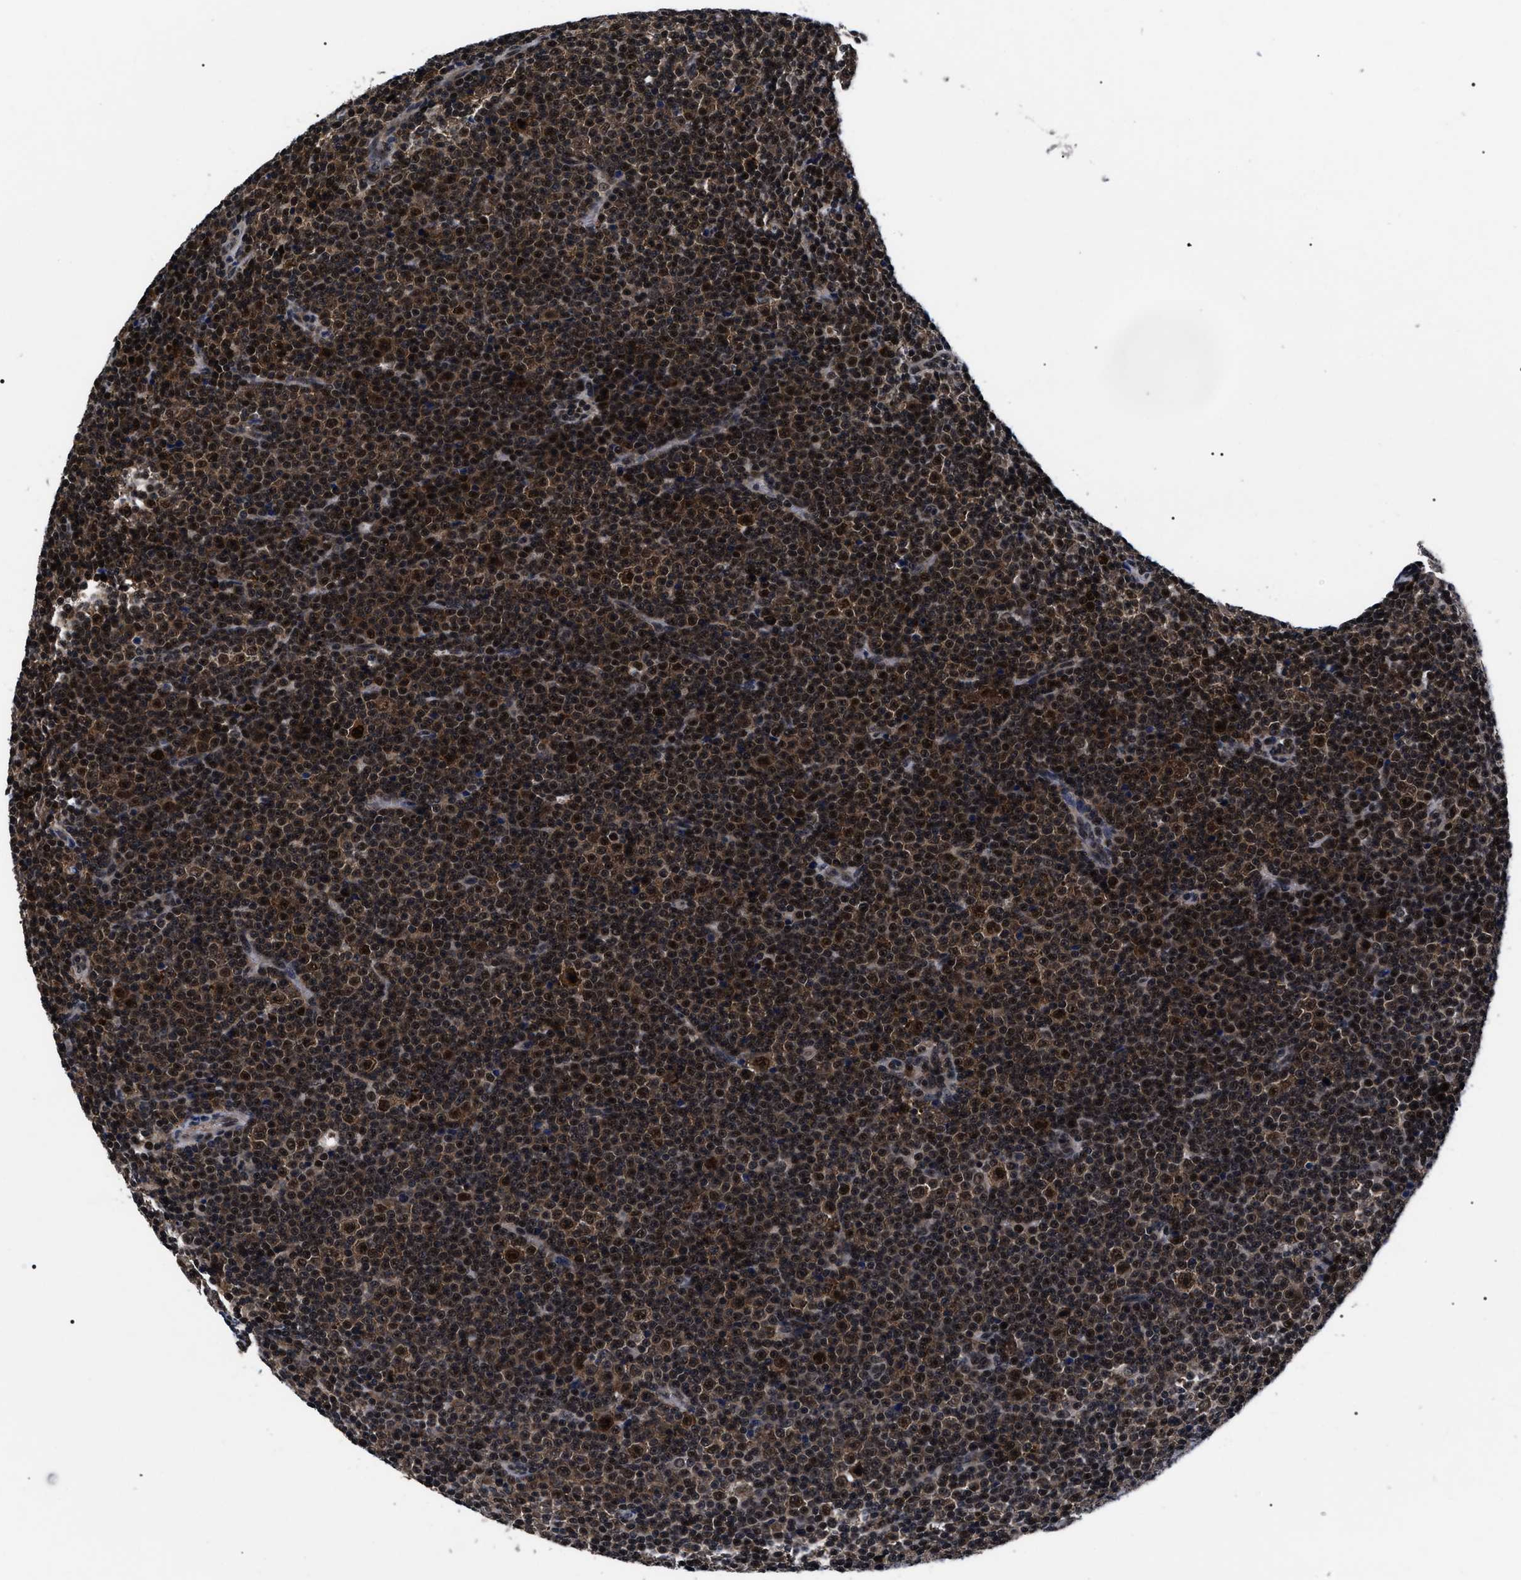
{"staining": {"intensity": "strong", "quantity": ">75%", "location": "cytoplasmic/membranous,nuclear"}, "tissue": "lymphoma", "cell_type": "Tumor cells", "image_type": "cancer", "snomed": [{"axis": "morphology", "description": "Malignant lymphoma, non-Hodgkin's type, Low grade"}, {"axis": "topography", "description": "Lymph node"}], "caption": "Protein analysis of malignant lymphoma, non-Hodgkin's type (low-grade) tissue displays strong cytoplasmic/membranous and nuclear expression in approximately >75% of tumor cells. The staining is performed using DAB brown chromogen to label protein expression. The nuclei are counter-stained blue using hematoxylin.", "gene": "CSNK2A1", "patient": {"sex": "female", "age": 67}}